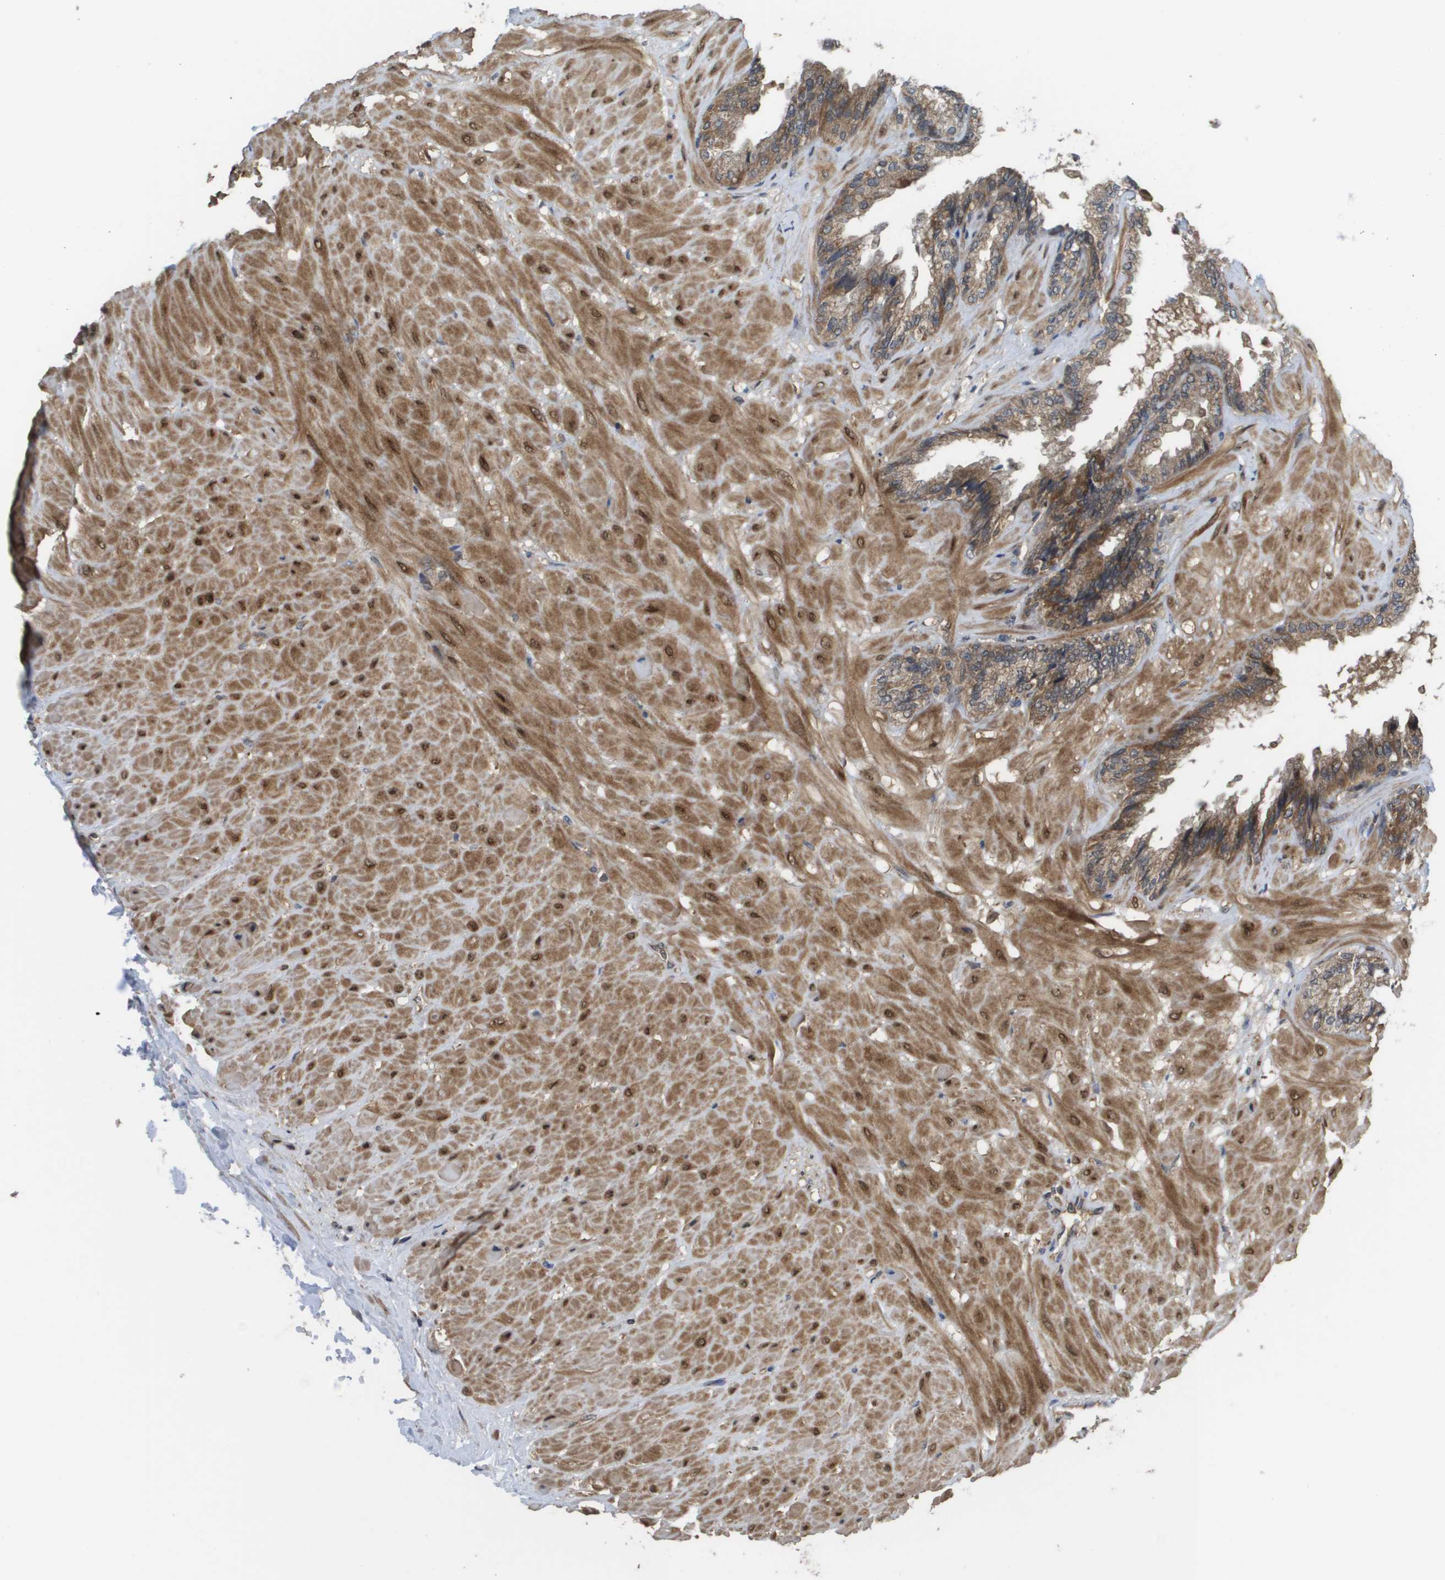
{"staining": {"intensity": "moderate", "quantity": ">75%", "location": "cytoplasmic/membranous"}, "tissue": "seminal vesicle", "cell_type": "Glandular cells", "image_type": "normal", "snomed": [{"axis": "morphology", "description": "Normal tissue, NOS"}, {"axis": "topography", "description": "Seminal veicle"}], "caption": "Protein expression analysis of normal human seminal vesicle reveals moderate cytoplasmic/membranous positivity in about >75% of glandular cells.", "gene": "RBM38", "patient": {"sex": "male", "age": 46}}